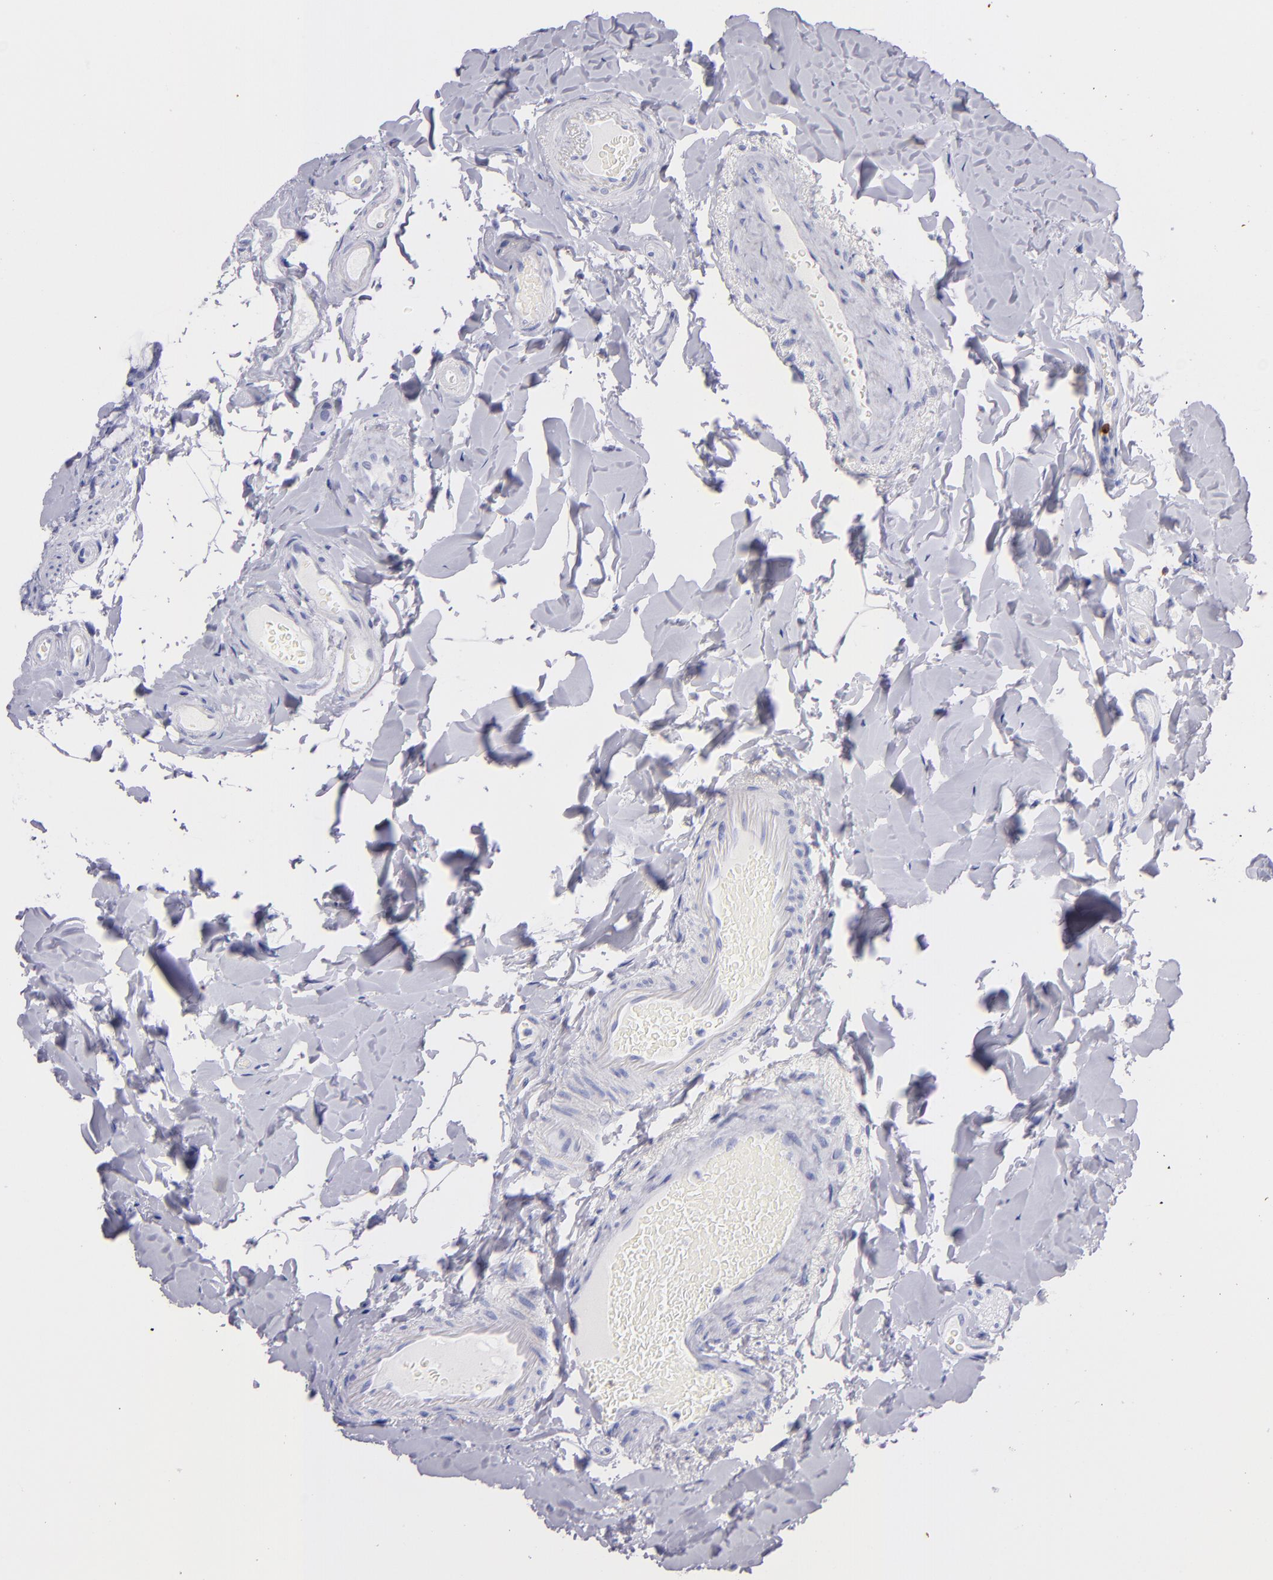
{"staining": {"intensity": "negative", "quantity": "none", "location": "none"}, "tissue": "colon", "cell_type": "Endothelial cells", "image_type": "normal", "snomed": [{"axis": "morphology", "description": "Normal tissue, NOS"}, {"axis": "topography", "description": "Colon"}], "caption": "Immunohistochemistry photomicrograph of benign colon: human colon stained with DAB exhibits no significant protein expression in endothelial cells.", "gene": "PRF1", "patient": {"sex": "female", "age": 61}}